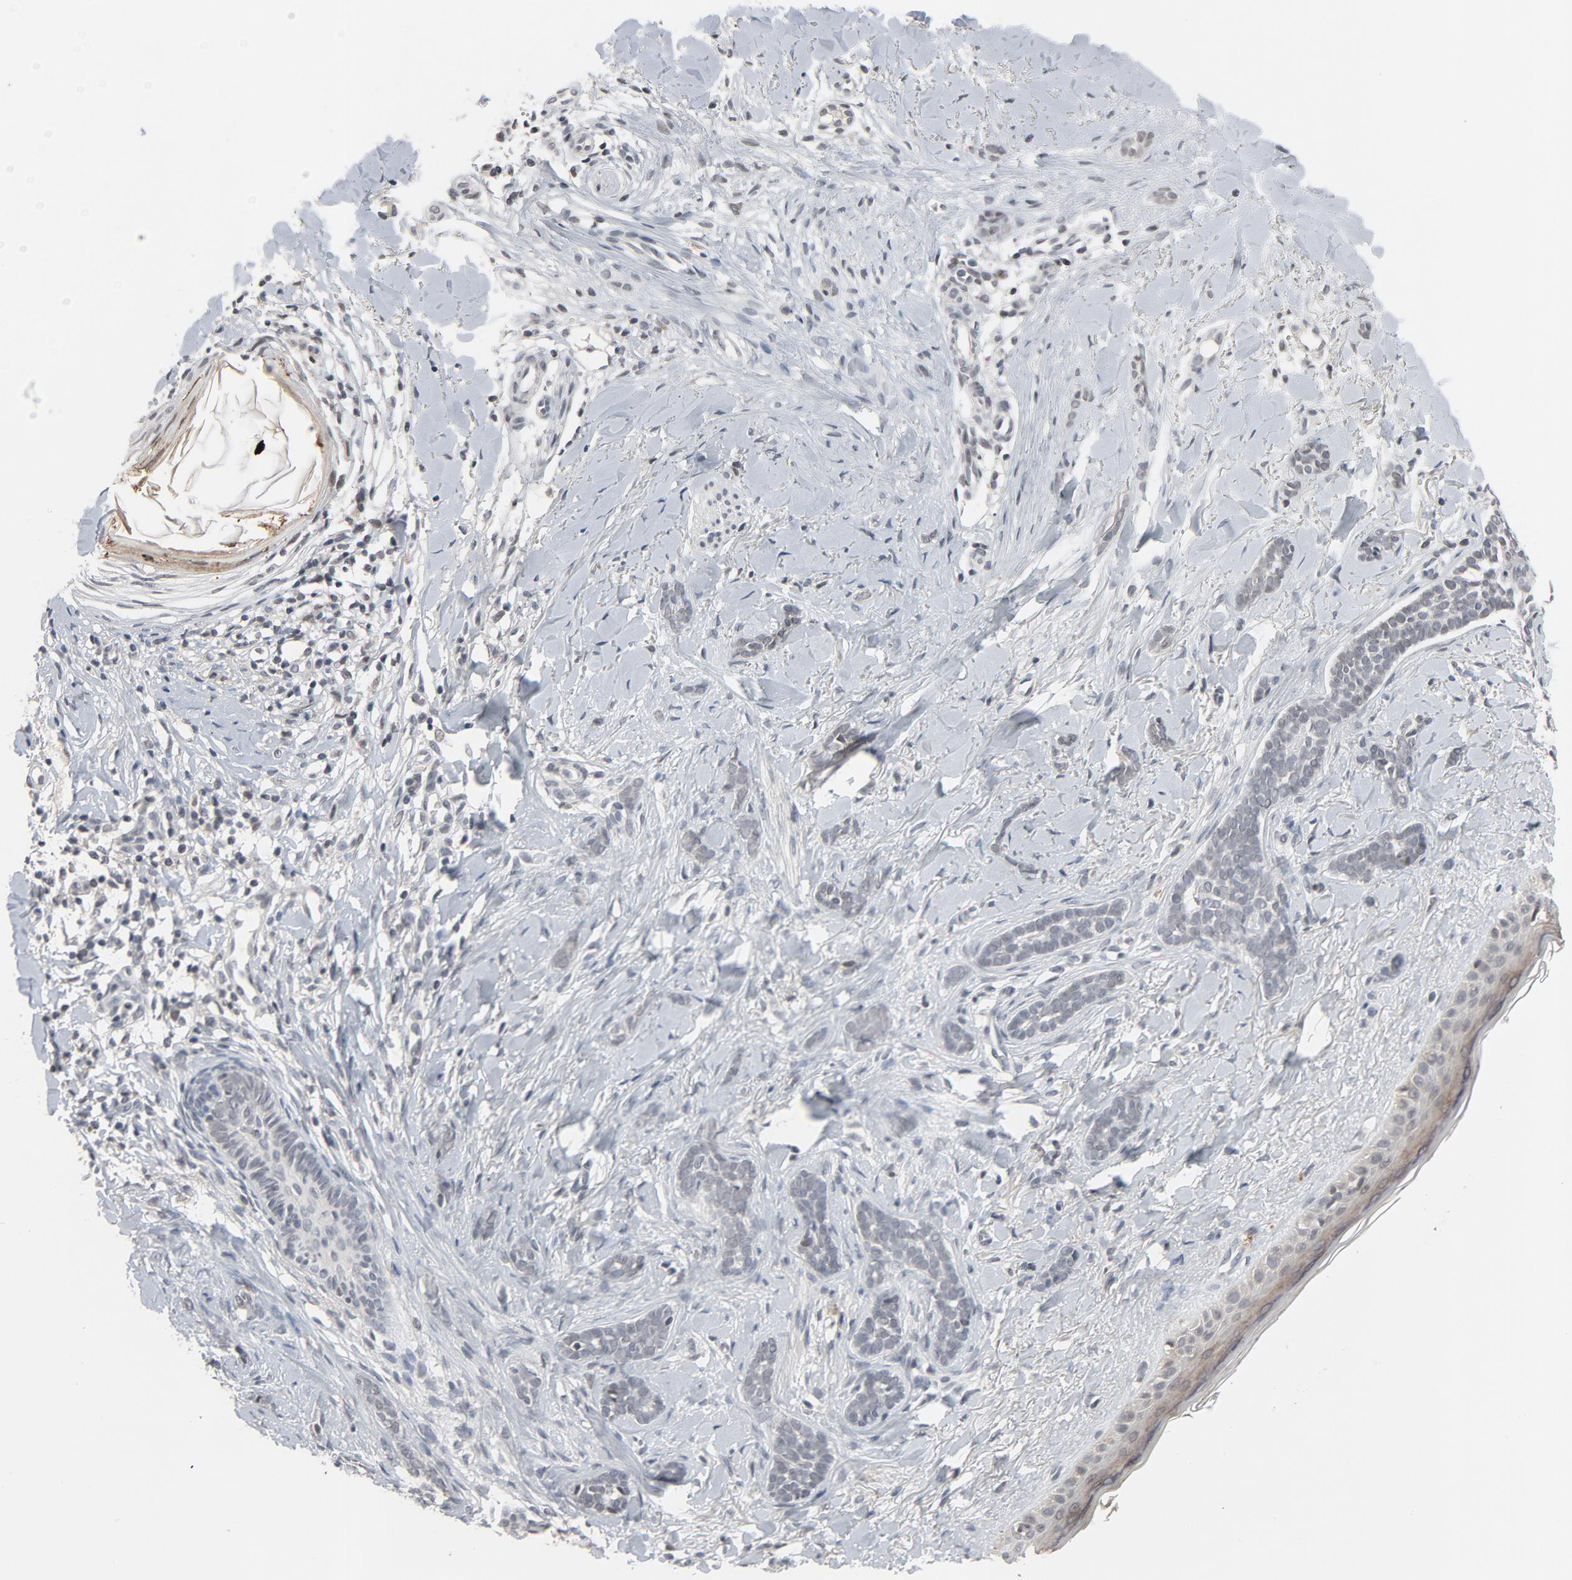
{"staining": {"intensity": "negative", "quantity": "none", "location": "none"}, "tissue": "skin cancer", "cell_type": "Tumor cells", "image_type": "cancer", "snomed": [{"axis": "morphology", "description": "Basal cell carcinoma"}, {"axis": "topography", "description": "Skin"}], "caption": "Skin cancer was stained to show a protein in brown. There is no significant expression in tumor cells.", "gene": "MT3", "patient": {"sex": "female", "age": 37}}